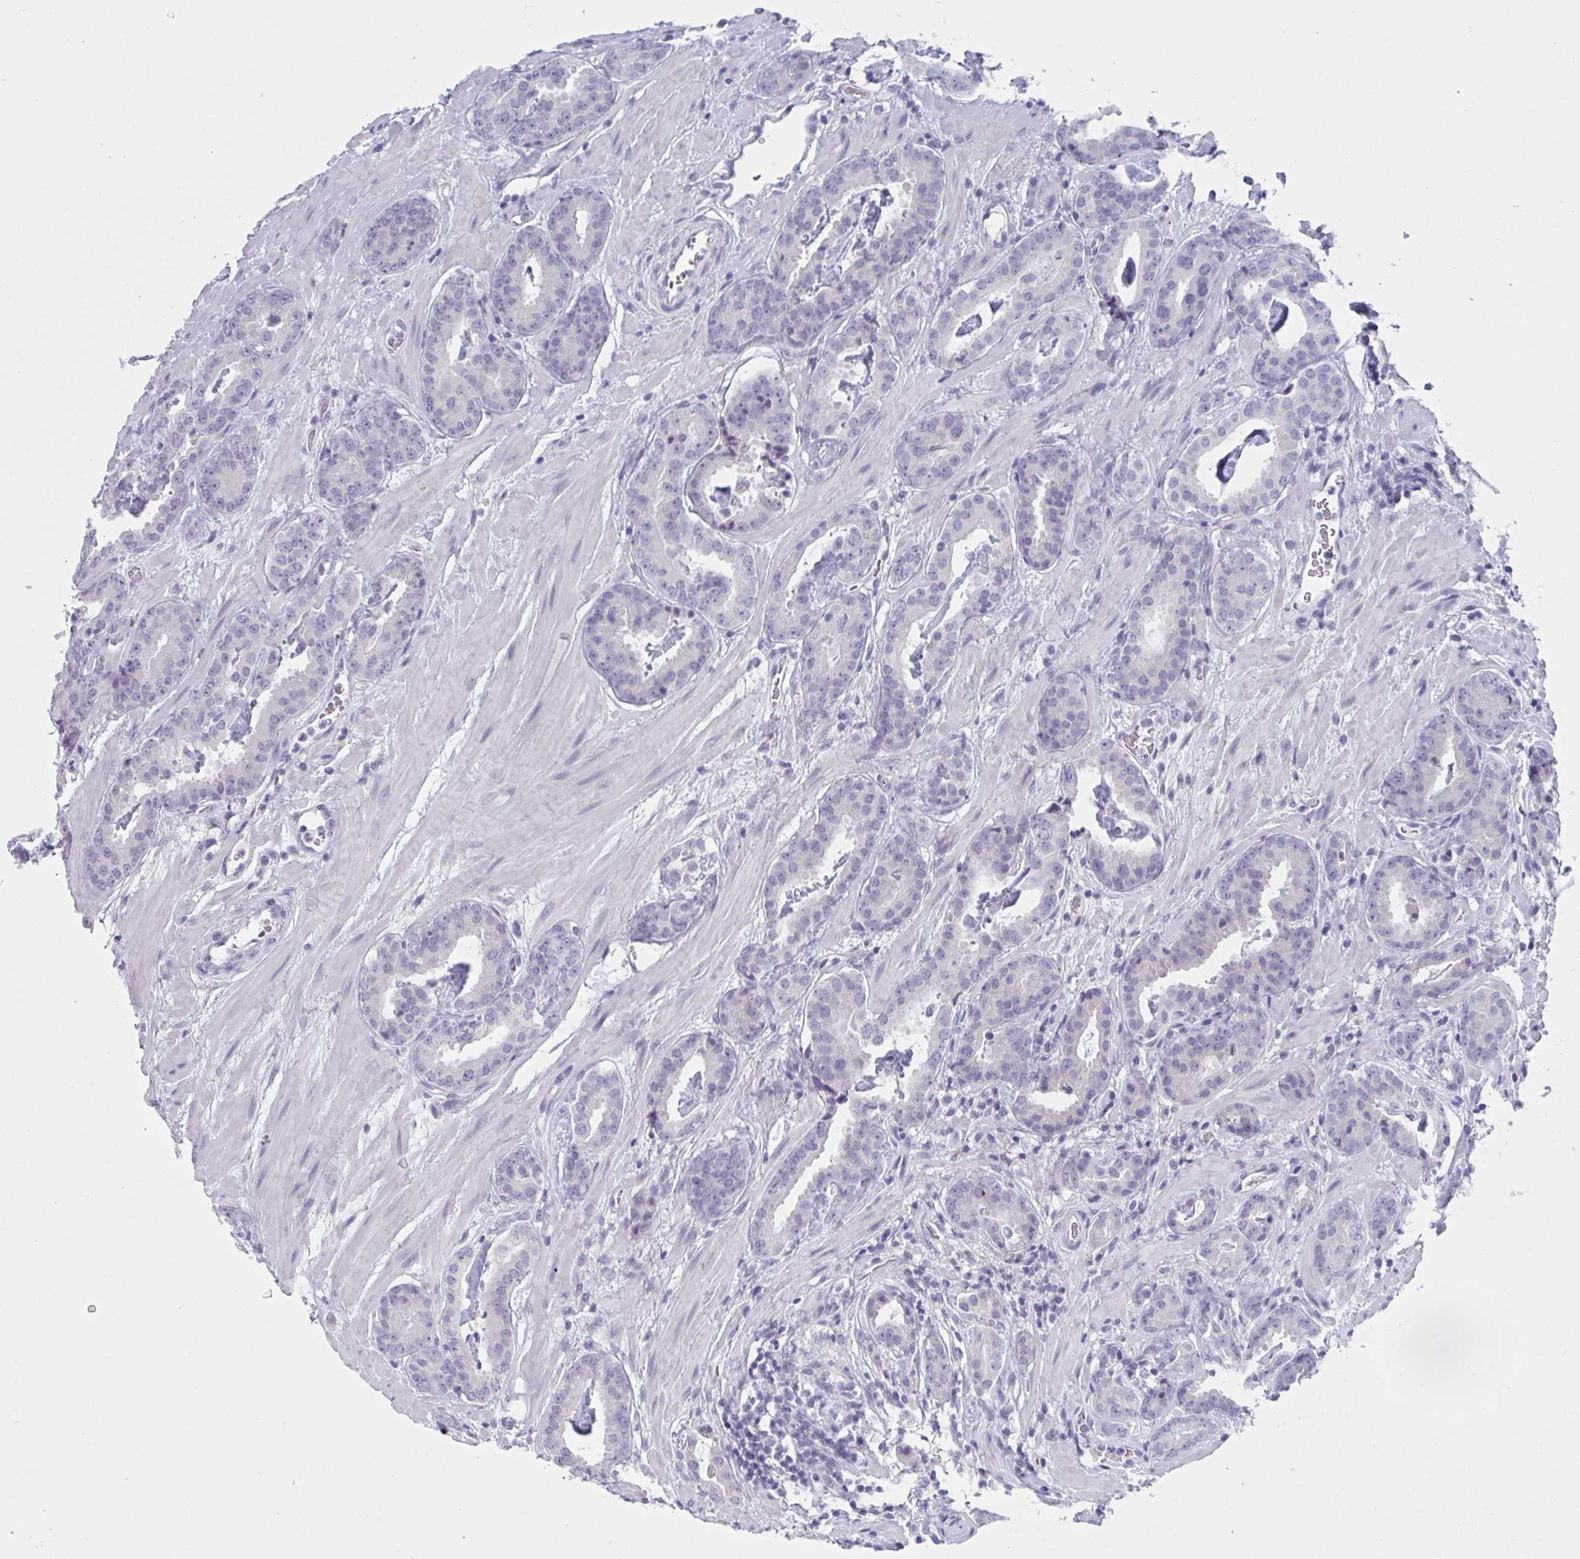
{"staining": {"intensity": "negative", "quantity": "none", "location": "none"}, "tissue": "prostate cancer", "cell_type": "Tumor cells", "image_type": "cancer", "snomed": [{"axis": "morphology", "description": "Adenocarcinoma, Low grade"}, {"axis": "topography", "description": "Prostate"}], "caption": "Immunohistochemical staining of human adenocarcinoma (low-grade) (prostate) reveals no significant positivity in tumor cells.", "gene": "HSD11B2", "patient": {"sex": "male", "age": 62}}